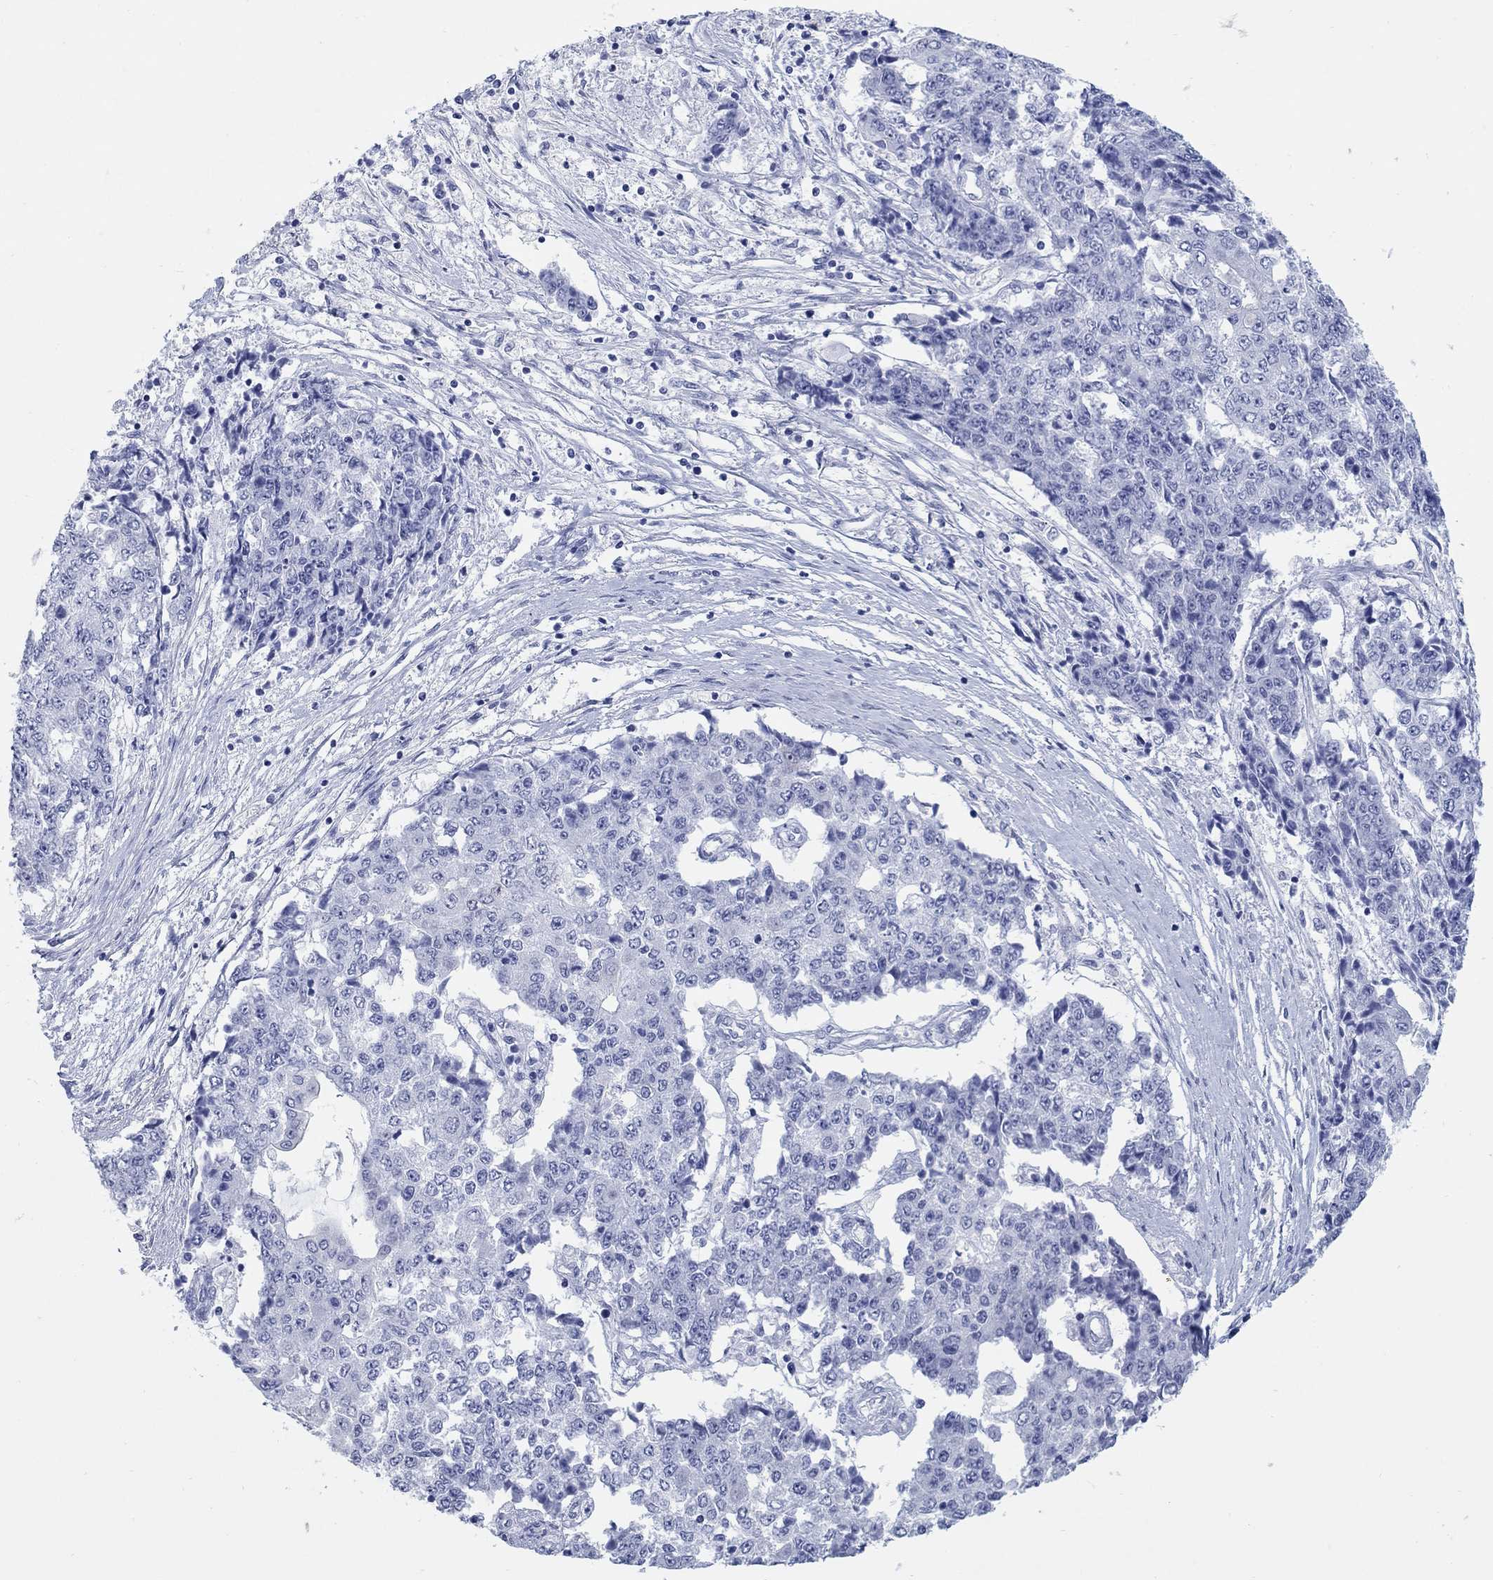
{"staining": {"intensity": "negative", "quantity": "none", "location": "none"}, "tissue": "ovarian cancer", "cell_type": "Tumor cells", "image_type": "cancer", "snomed": [{"axis": "morphology", "description": "Carcinoma, endometroid"}, {"axis": "topography", "description": "Ovary"}], "caption": "IHC histopathology image of neoplastic tissue: human ovarian cancer stained with DAB demonstrates no significant protein positivity in tumor cells.", "gene": "AKR1C2", "patient": {"sex": "female", "age": 42}}